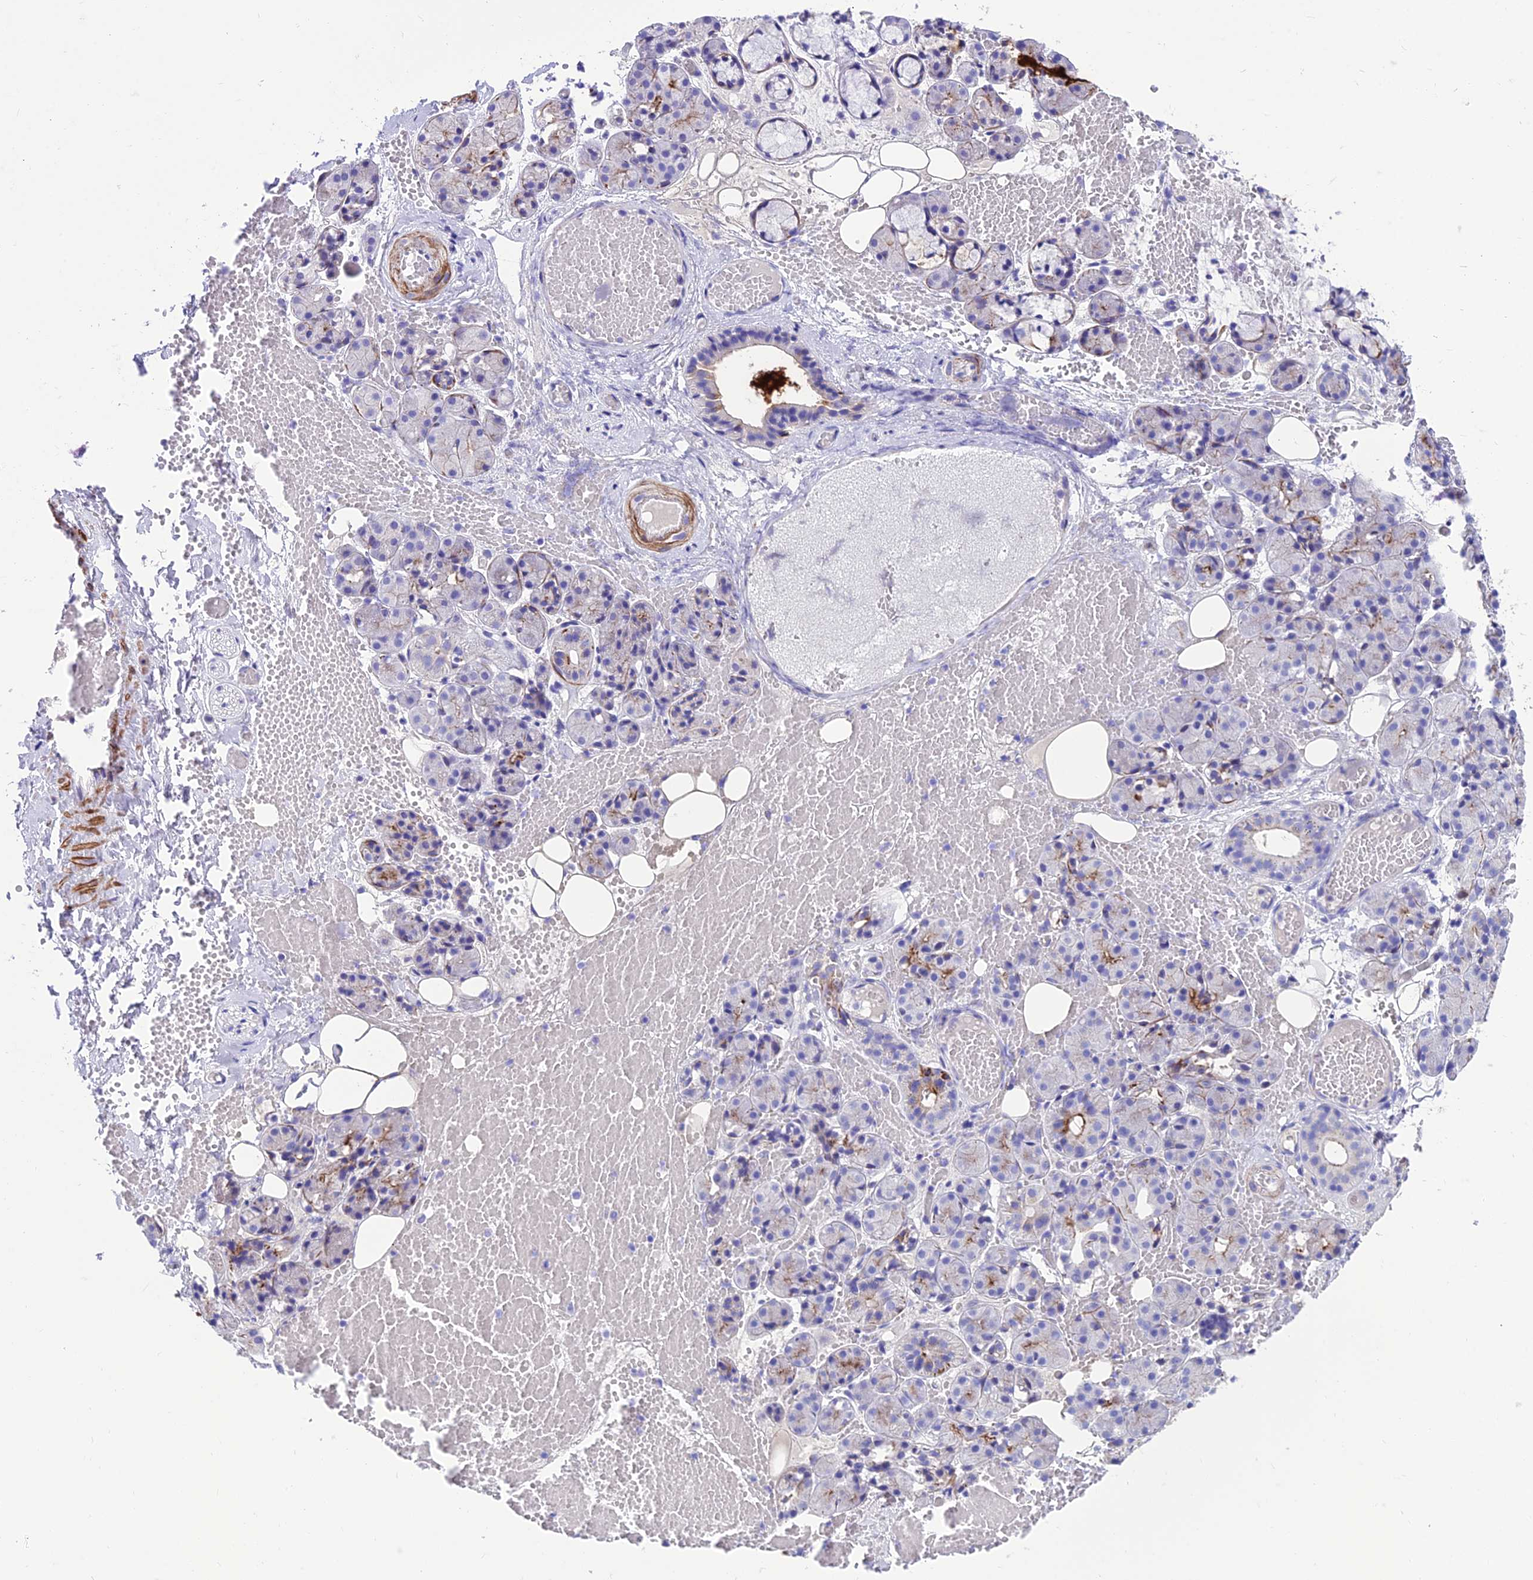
{"staining": {"intensity": "moderate", "quantity": "<25%", "location": "cytoplasmic/membranous"}, "tissue": "salivary gland", "cell_type": "Glandular cells", "image_type": "normal", "snomed": [{"axis": "morphology", "description": "Normal tissue, NOS"}, {"axis": "topography", "description": "Salivary gland"}], "caption": "High-power microscopy captured an immunohistochemistry micrograph of benign salivary gland, revealing moderate cytoplasmic/membranous staining in about <25% of glandular cells. (brown staining indicates protein expression, while blue staining denotes nuclei).", "gene": "GNG11", "patient": {"sex": "male", "age": 63}}